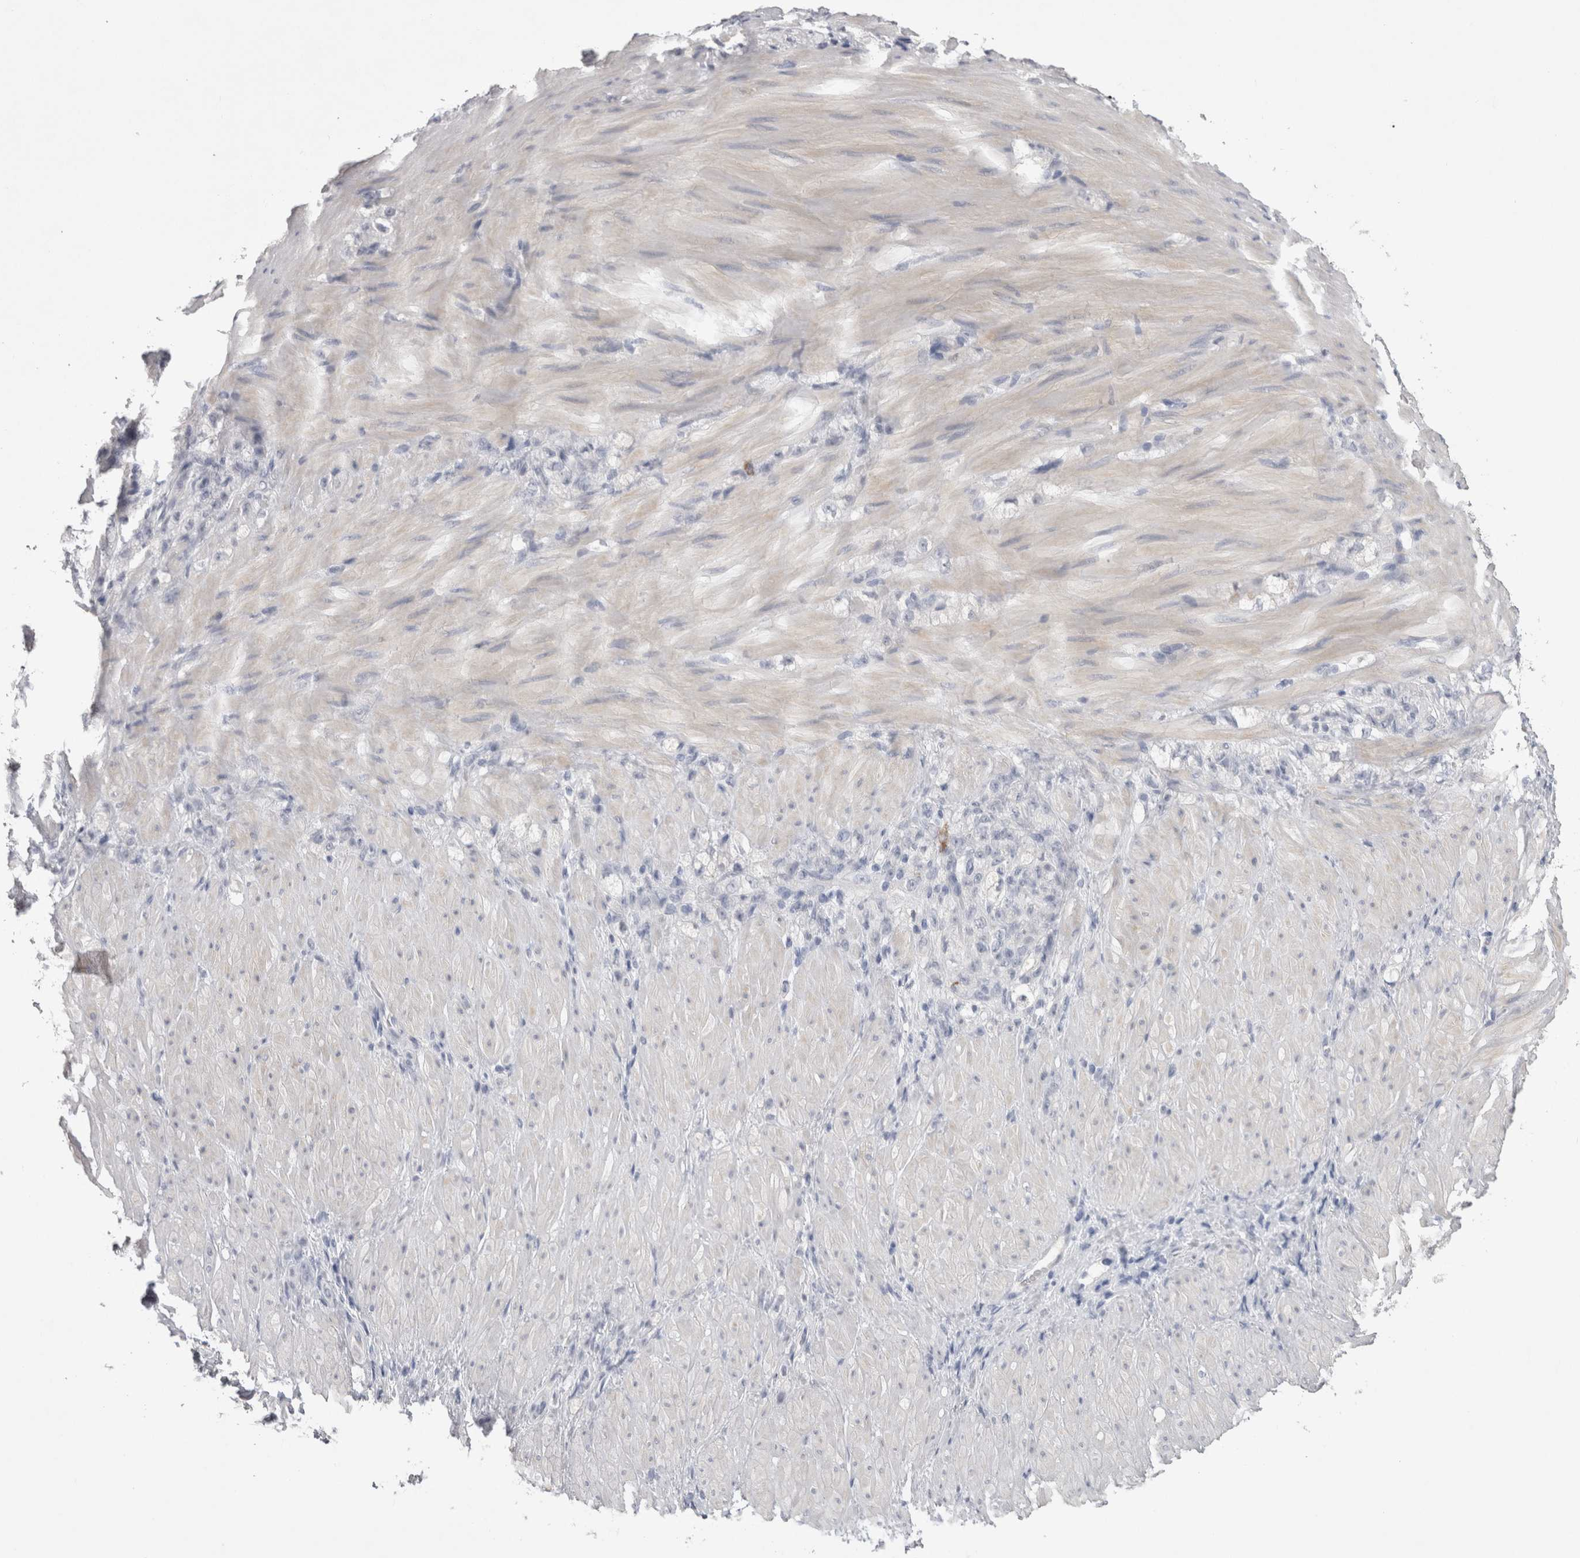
{"staining": {"intensity": "negative", "quantity": "none", "location": "none"}, "tissue": "stomach cancer", "cell_type": "Tumor cells", "image_type": "cancer", "snomed": [{"axis": "morphology", "description": "Normal tissue, NOS"}, {"axis": "morphology", "description": "Adenocarcinoma, NOS"}, {"axis": "topography", "description": "Stomach"}], "caption": "Immunohistochemical staining of stomach adenocarcinoma displays no significant staining in tumor cells.", "gene": "ADAM2", "patient": {"sex": "male", "age": 82}}